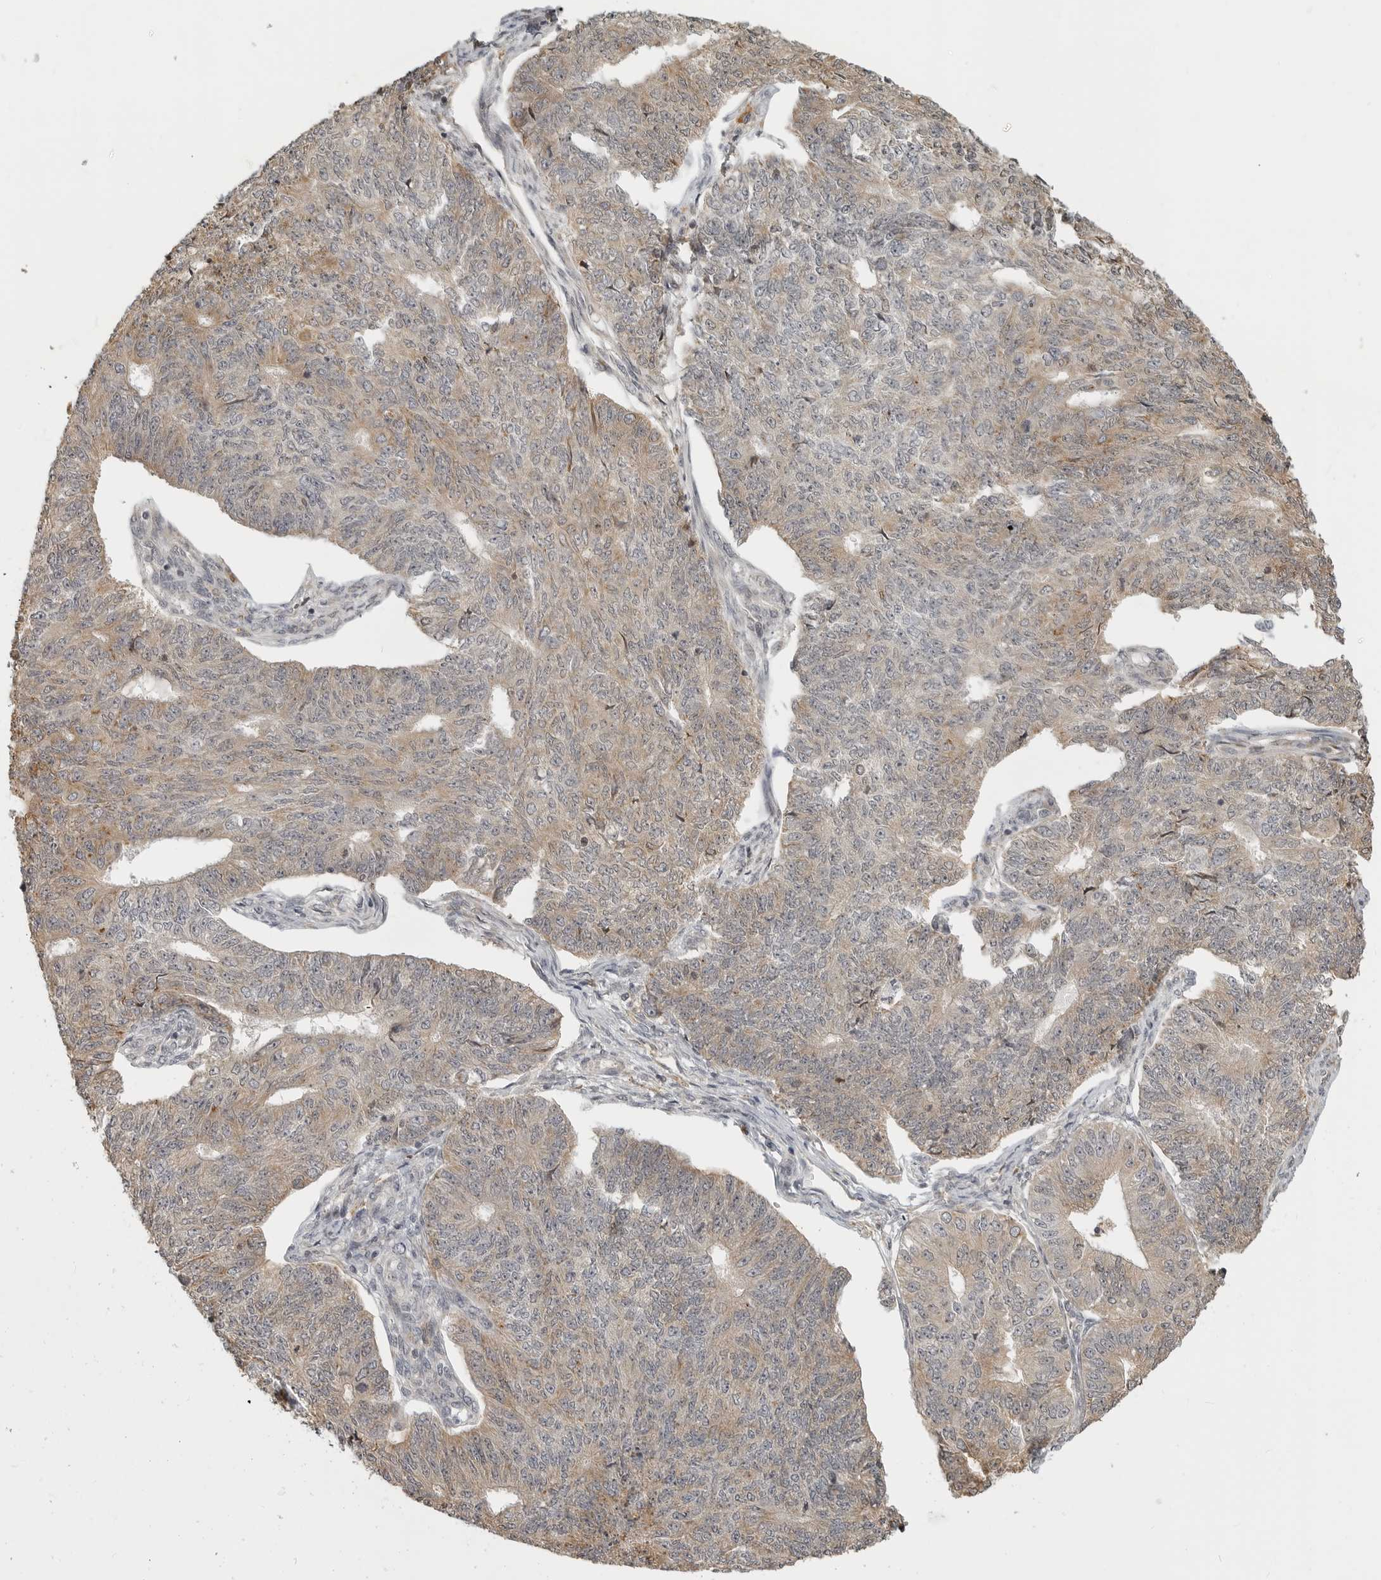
{"staining": {"intensity": "weak", "quantity": "25%-75%", "location": "cytoplasmic/membranous"}, "tissue": "endometrial cancer", "cell_type": "Tumor cells", "image_type": "cancer", "snomed": [{"axis": "morphology", "description": "Adenocarcinoma, NOS"}, {"axis": "topography", "description": "Endometrium"}], "caption": "Protein expression analysis of human endometrial adenocarcinoma reveals weak cytoplasmic/membranous staining in approximately 25%-75% of tumor cells.", "gene": "IDO1", "patient": {"sex": "female", "age": 32}}